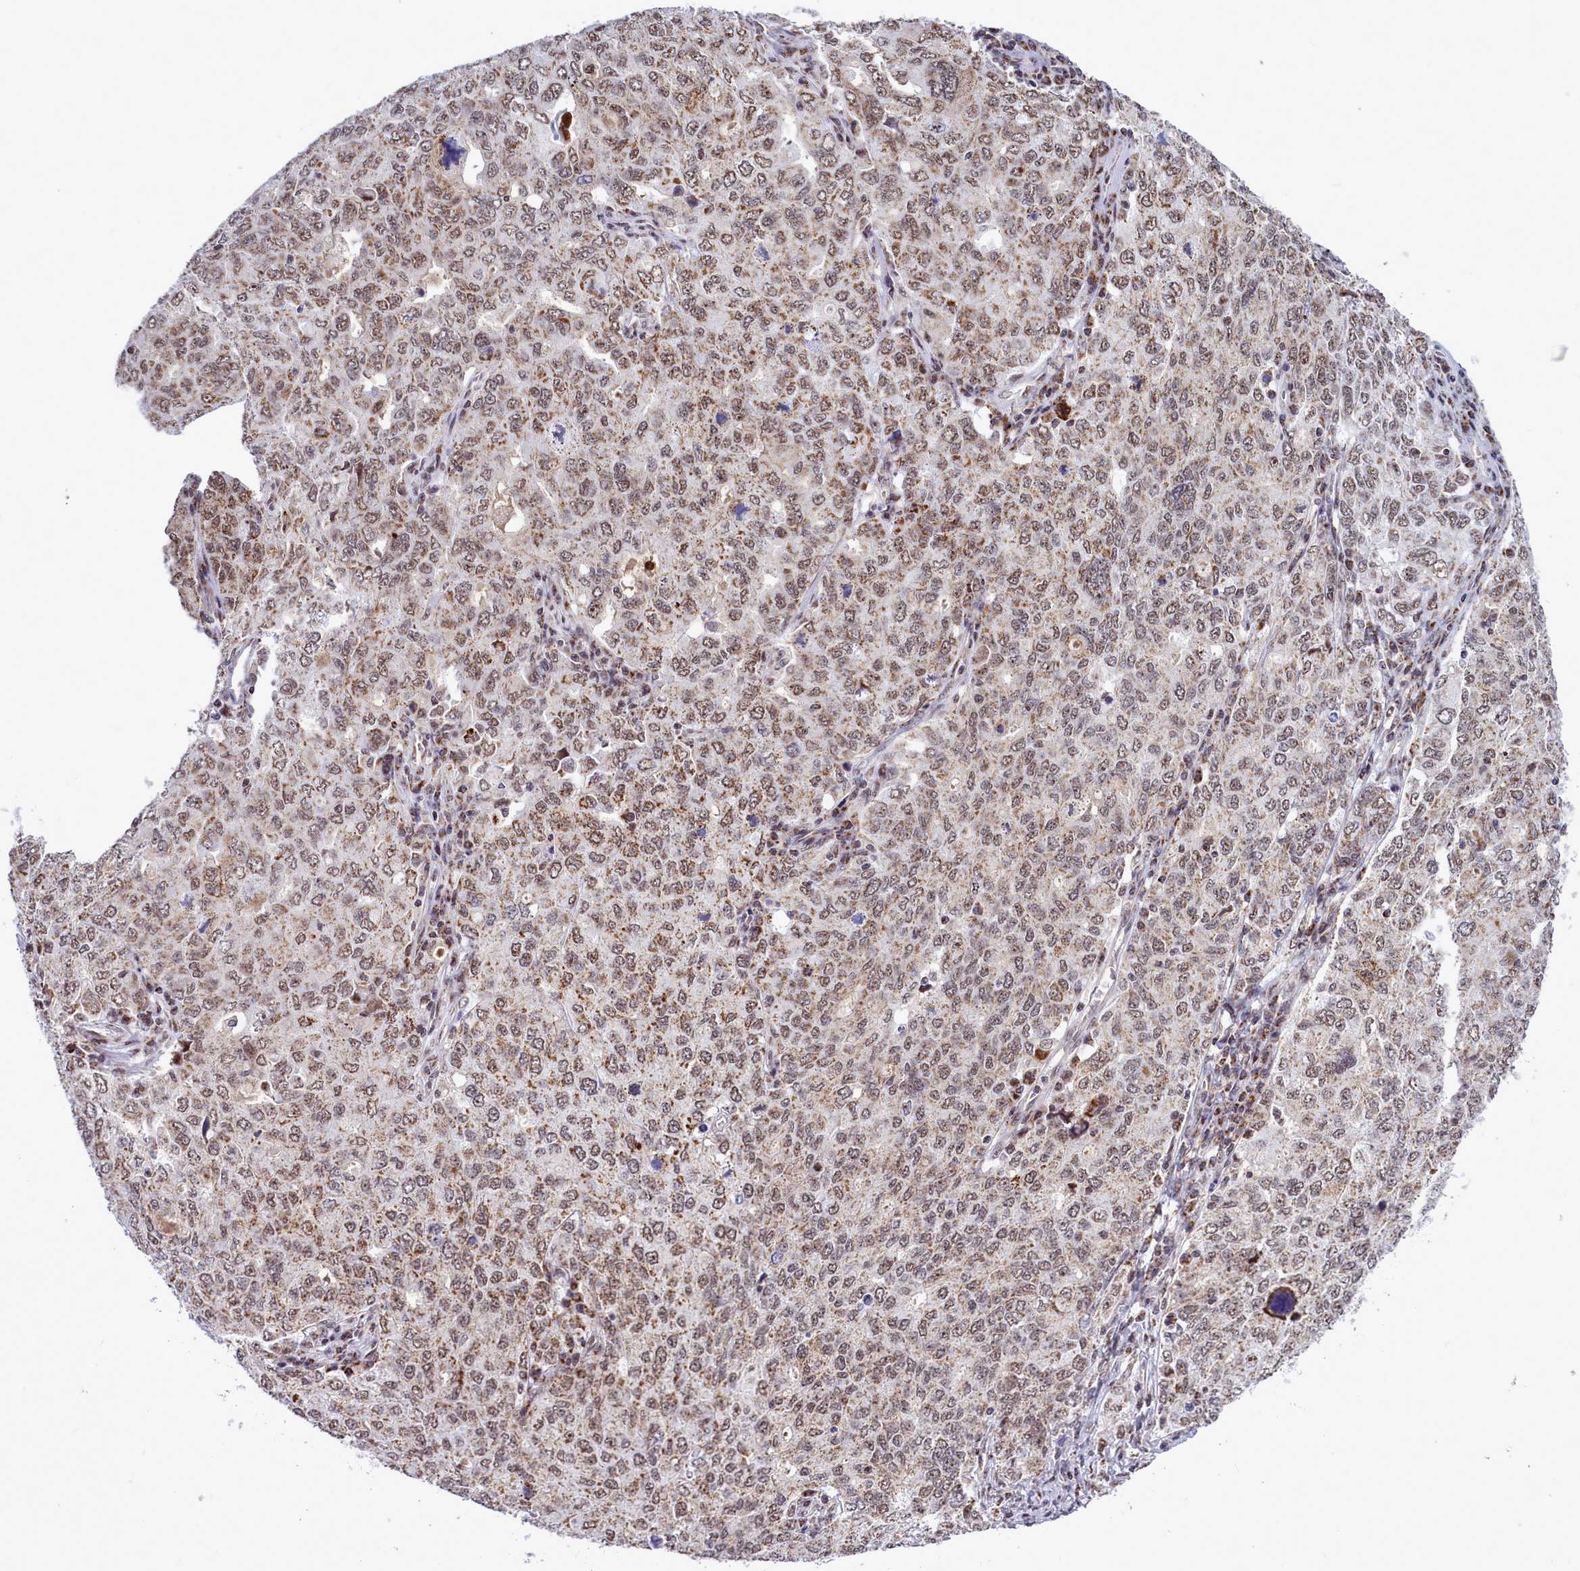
{"staining": {"intensity": "moderate", "quantity": ">75%", "location": "cytoplasmic/membranous,nuclear"}, "tissue": "ovarian cancer", "cell_type": "Tumor cells", "image_type": "cancer", "snomed": [{"axis": "morphology", "description": "Carcinoma, endometroid"}, {"axis": "topography", "description": "Ovary"}], "caption": "A brown stain highlights moderate cytoplasmic/membranous and nuclear expression of a protein in human ovarian endometroid carcinoma tumor cells.", "gene": "POM121L2", "patient": {"sex": "female", "age": 62}}